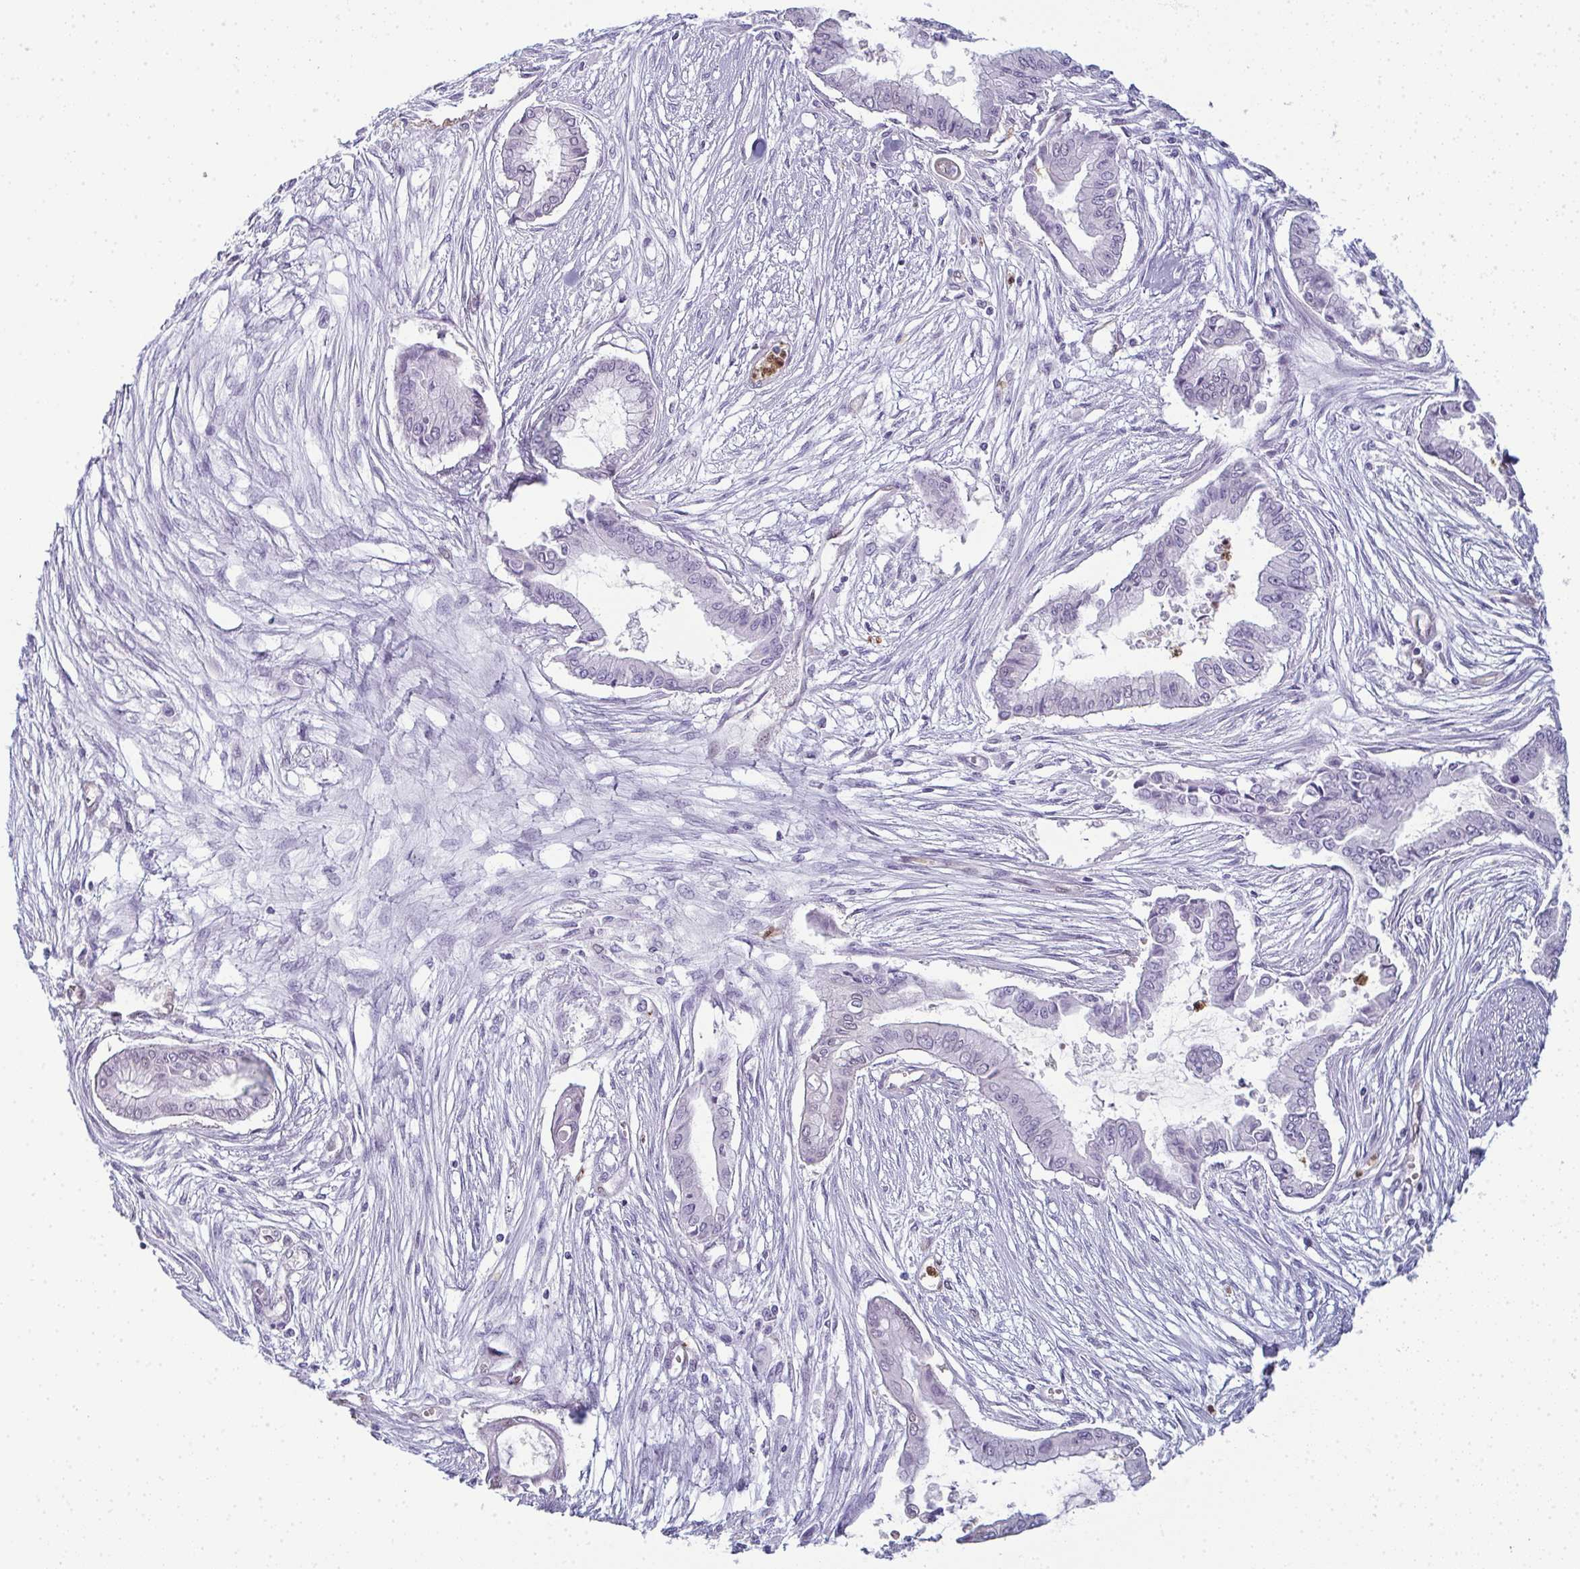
{"staining": {"intensity": "negative", "quantity": "none", "location": "none"}, "tissue": "pancreatic cancer", "cell_type": "Tumor cells", "image_type": "cancer", "snomed": [{"axis": "morphology", "description": "Adenocarcinoma, NOS"}, {"axis": "topography", "description": "Pancreas"}], "caption": "Pancreatic cancer (adenocarcinoma) was stained to show a protein in brown. There is no significant expression in tumor cells.", "gene": "CDA", "patient": {"sex": "female", "age": 68}}